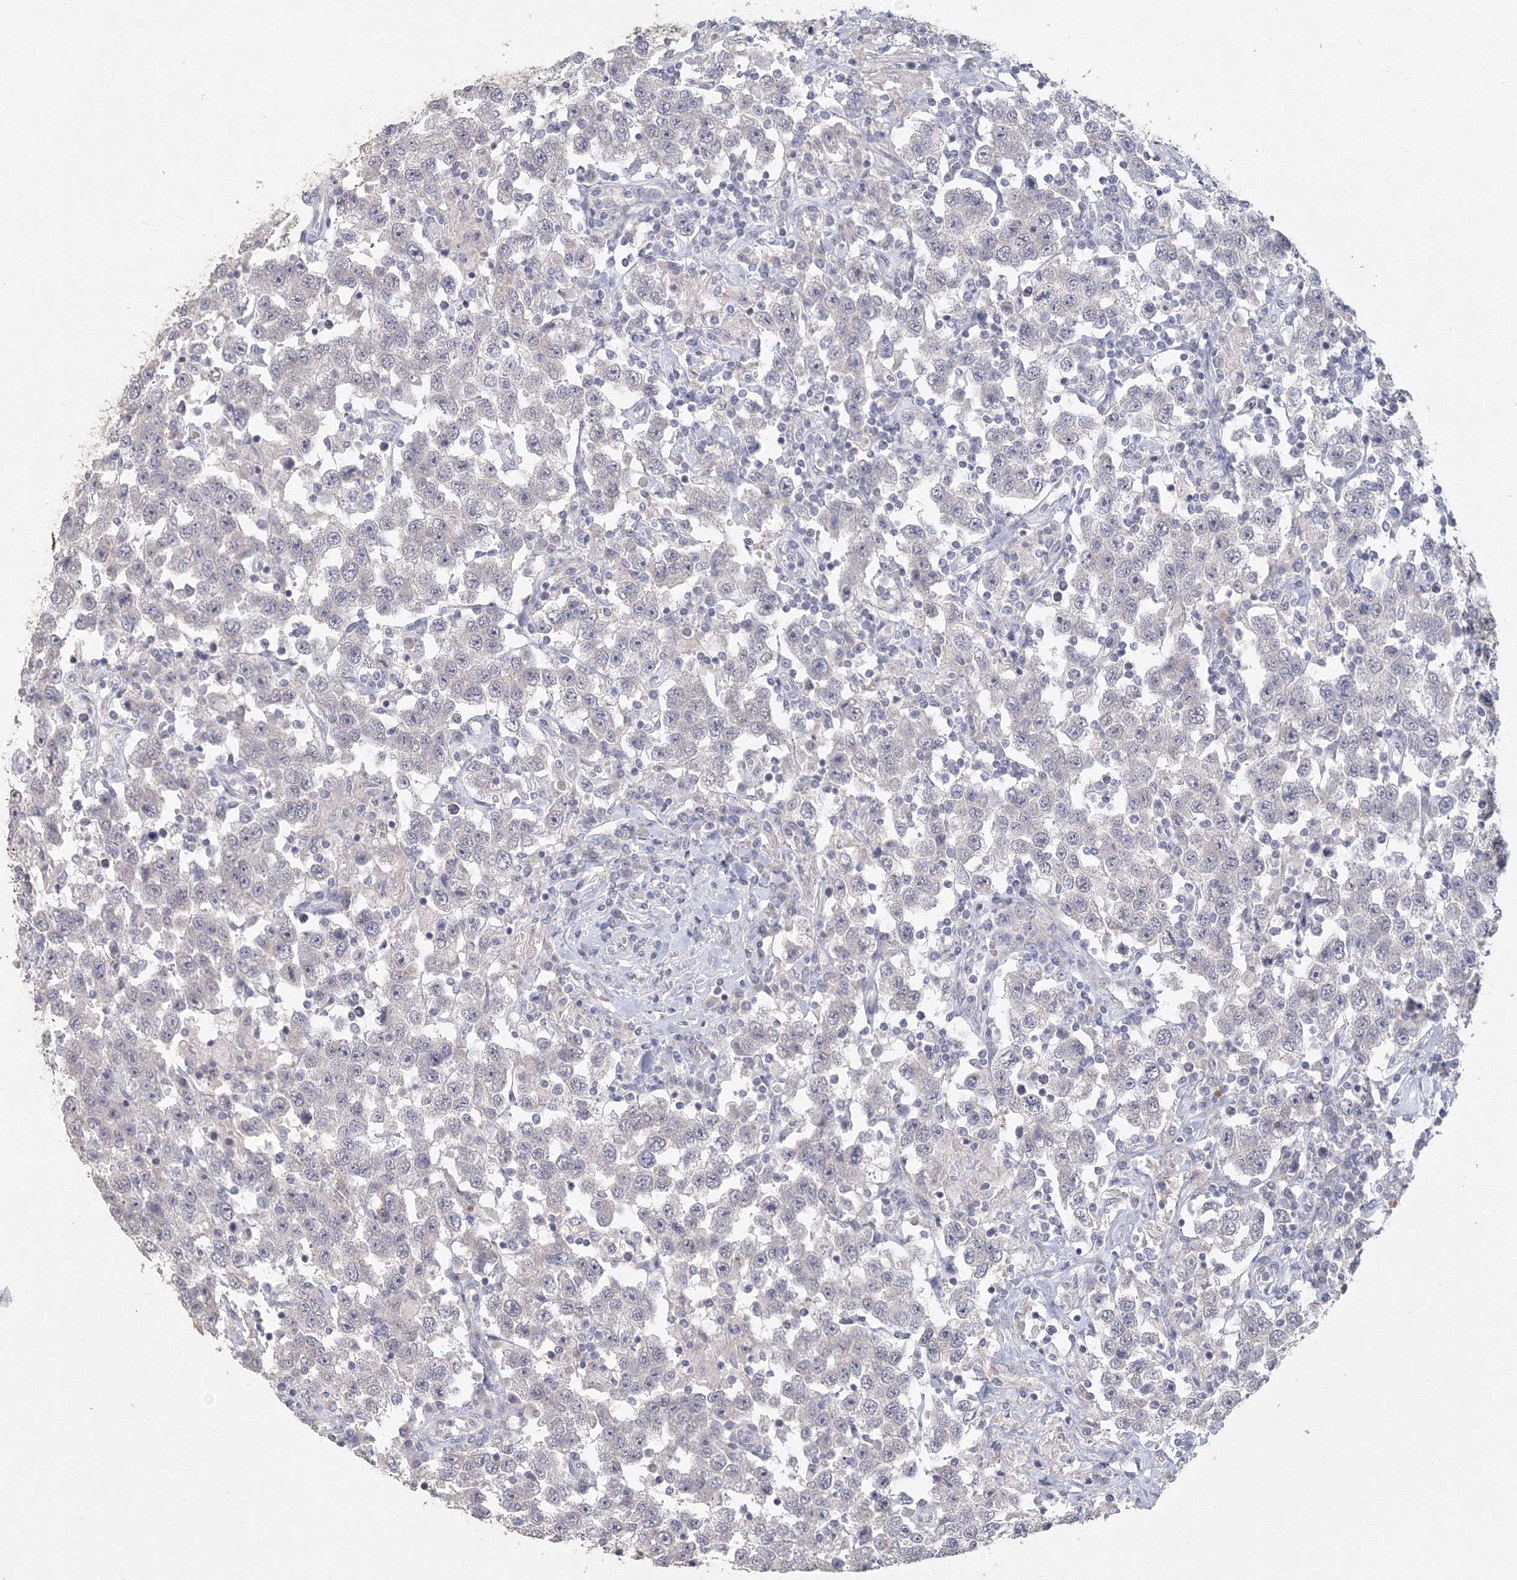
{"staining": {"intensity": "negative", "quantity": "none", "location": "none"}, "tissue": "testis cancer", "cell_type": "Tumor cells", "image_type": "cancer", "snomed": [{"axis": "morphology", "description": "Seminoma, NOS"}, {"axis": "topography", "description": "Testis"}], "caption": "This is an IHC histopathology image of human testis cancer (seminoma). There is no expression in tumor cells.", "gene": "TACC2", "patient": {"sex": "male", "age": 41}}